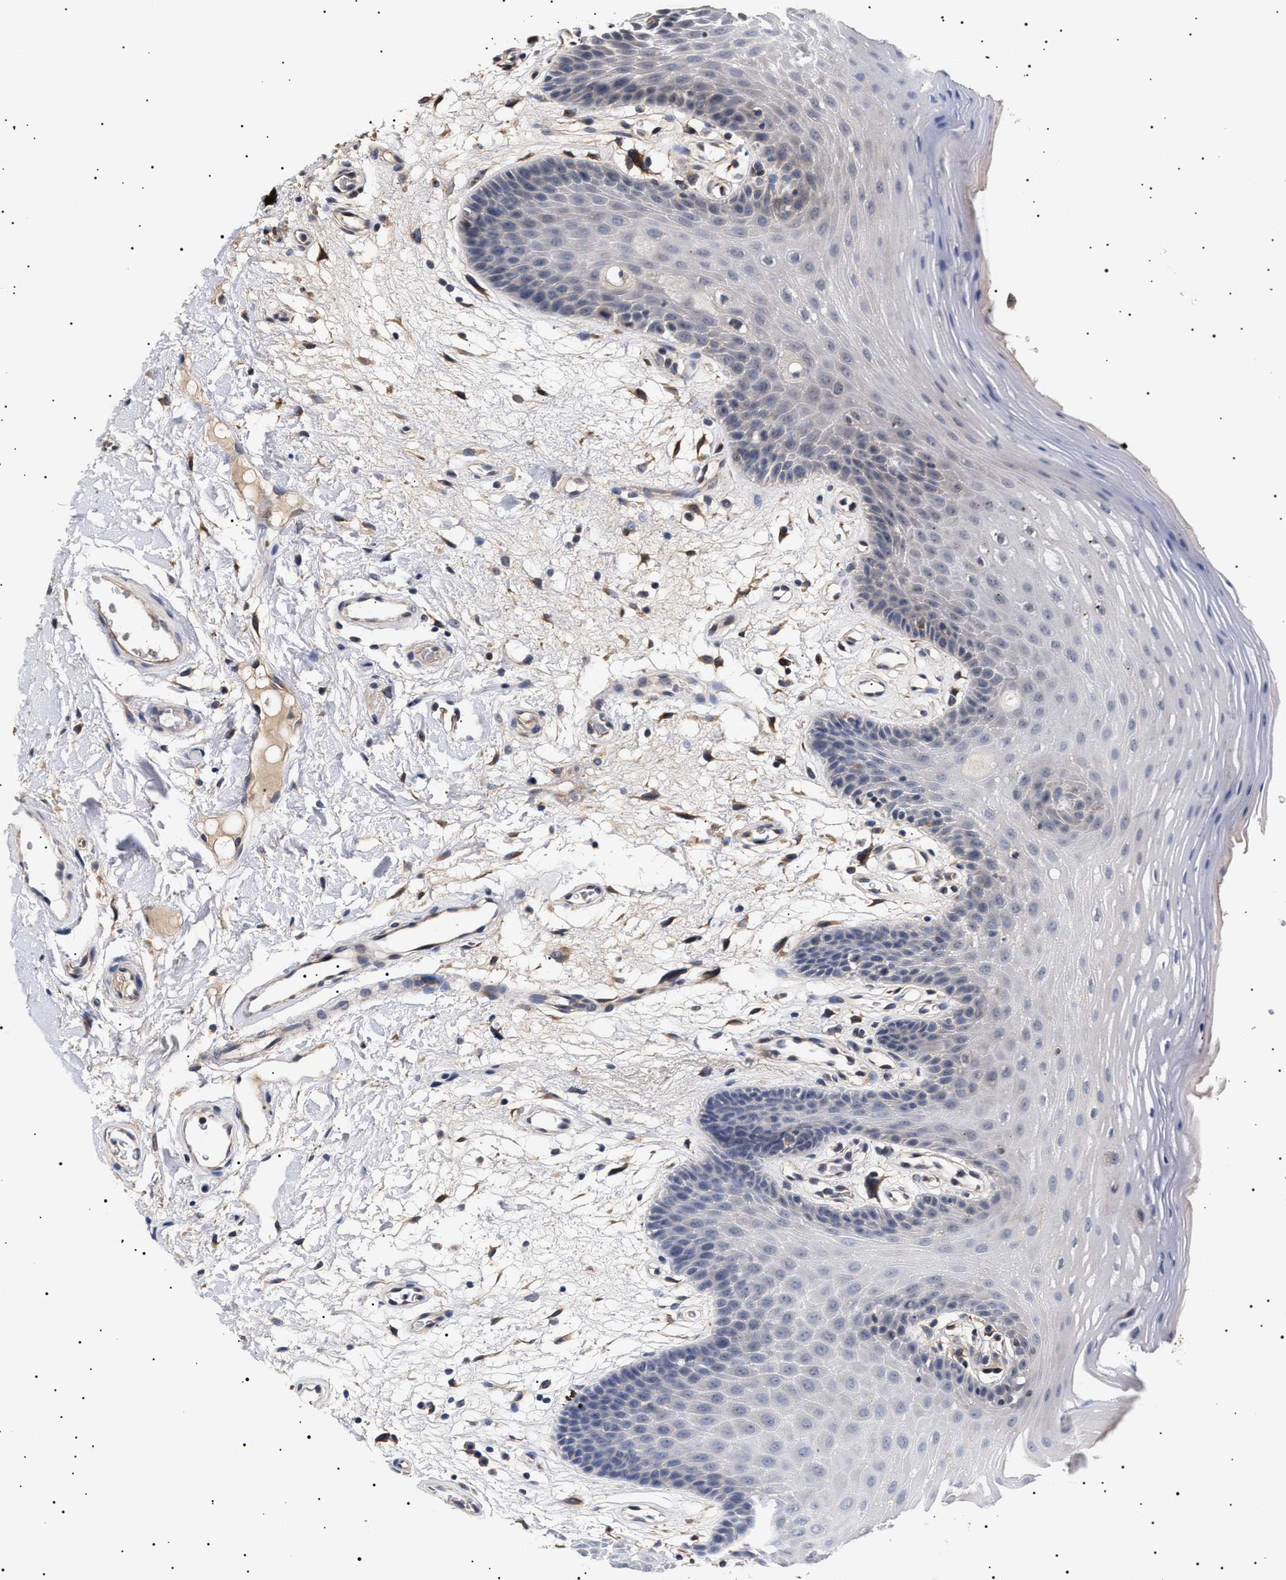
{"staining": {"intensity": "negative", "quantity": "none", "location": "none"}, "tissue": "oral mucosa", "cell_type": "Squamous epithelial cells", "image_type": "normal", "snomed": [{"axis": "morphology", "description": "Normal tissue, NOS"}, {"axis": "morphology", "description": "Squamous cell carcinoma, NOS"}, {"axis": "topography", "description": "Oral tissue"}, {"axis": "topography", "description": "Head-Neck"}], "caption": "Photomicrograph shows no protein expression in squamous epithelial cells of benign oral mucosa.", "gene": "KRBA1", "patient": {"sex": "male", "age": 71}}